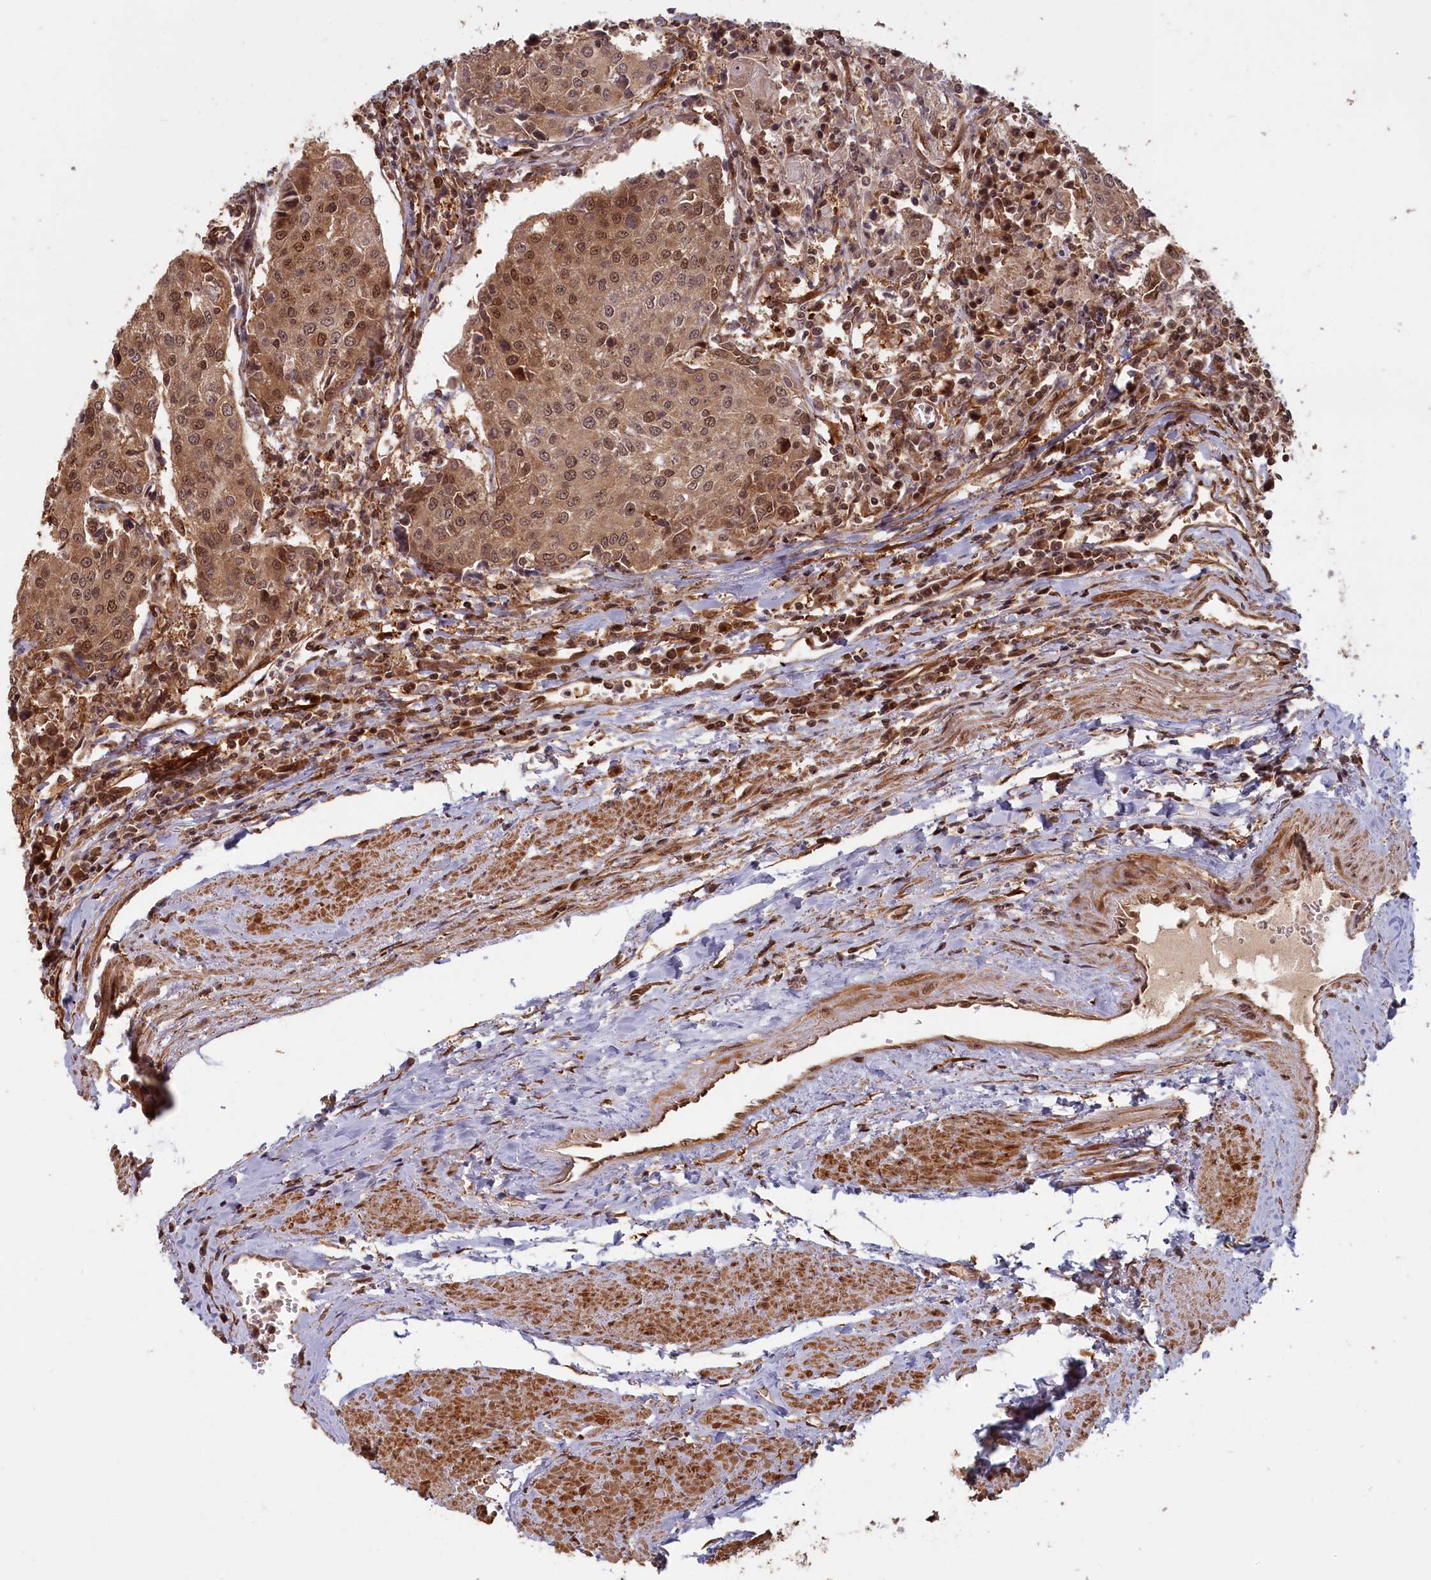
{"staining": {"intensity": "moderate", "quantity": ">75%", "location": "cytoplasmic/membranous,nuclear"}, "tissue": "urothelial cancer", "cell_type": "Tumor cells", "image_type": "cancer", "snomed": [{"axis": "morphology", "description": "Urothelial carcinoma, High grade"}, {"axis": "topography", "description": "Urinary bladder"}], "caption": "Immunohistochemical staining of urothelial cancer demonstrates moderate cytoplasmic/membranous and nuclear protein positivity in approximately >75% of tumor cells. Using DAB (brown) and hematoxylin (blue) stains, captured at high magnification using brightfield microscopy.", "gene": "HIF3A", "patient": {"sex": "female", "age": 85}}